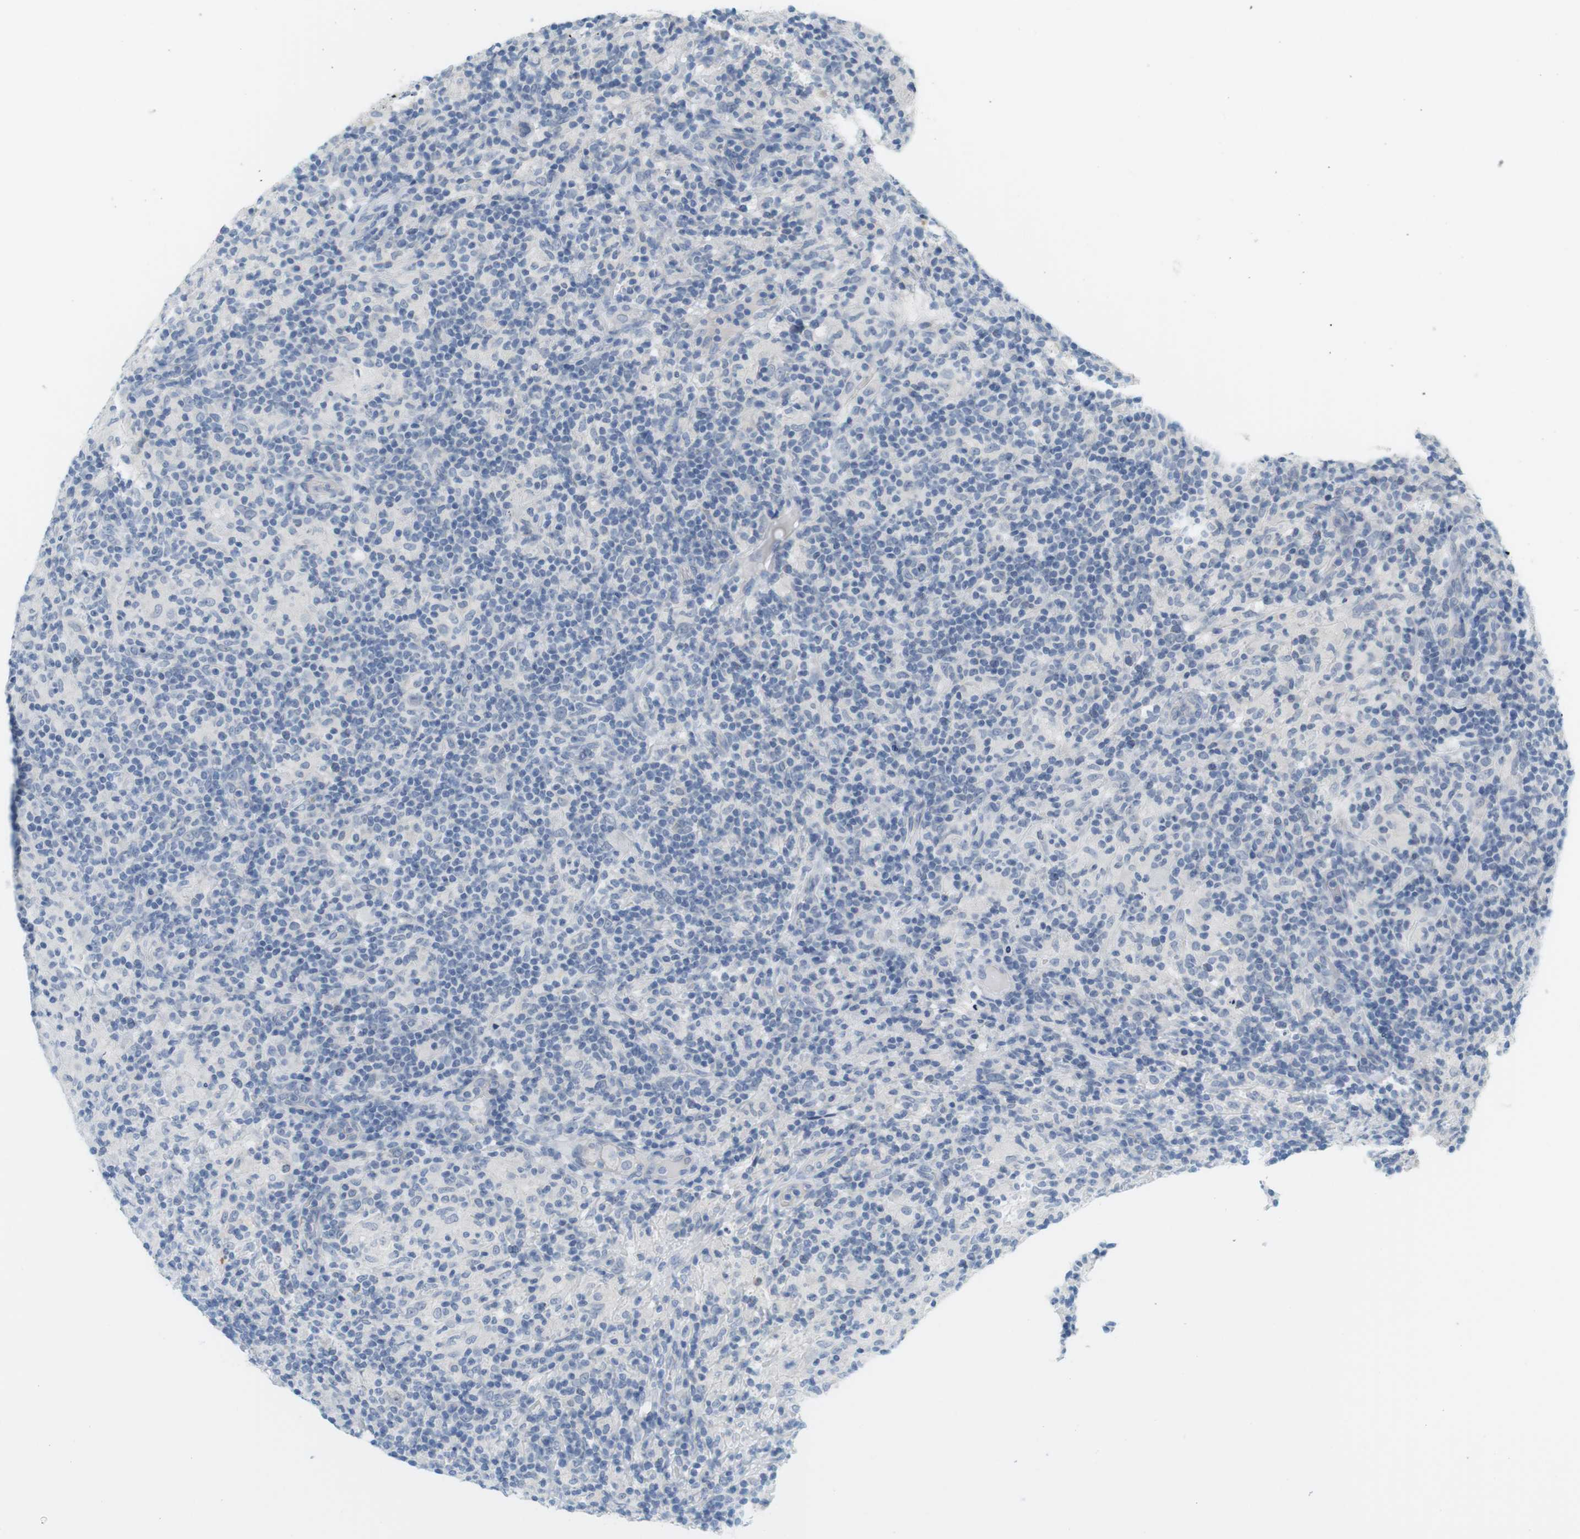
{"staining": {"intensity": "negative", "quantity": "none", "location": "none"}, "tissue": "lymphoma", "cell_type": "Tumor cells", "image_type": "cancer", "snomed": [{"axis": "morphology", "description": "Hodgkin's disease, NOS"}, {"axis": "topography", "description": "Lymph node"}], "caption": "Tumor cells are negative for brown protein staining in lymphoma. (DAB (3,3'-diaminobenzidine) IHC, high magnification).", "gene": "CREB3L2", "patient": {"sex": "male", "age": 70}}